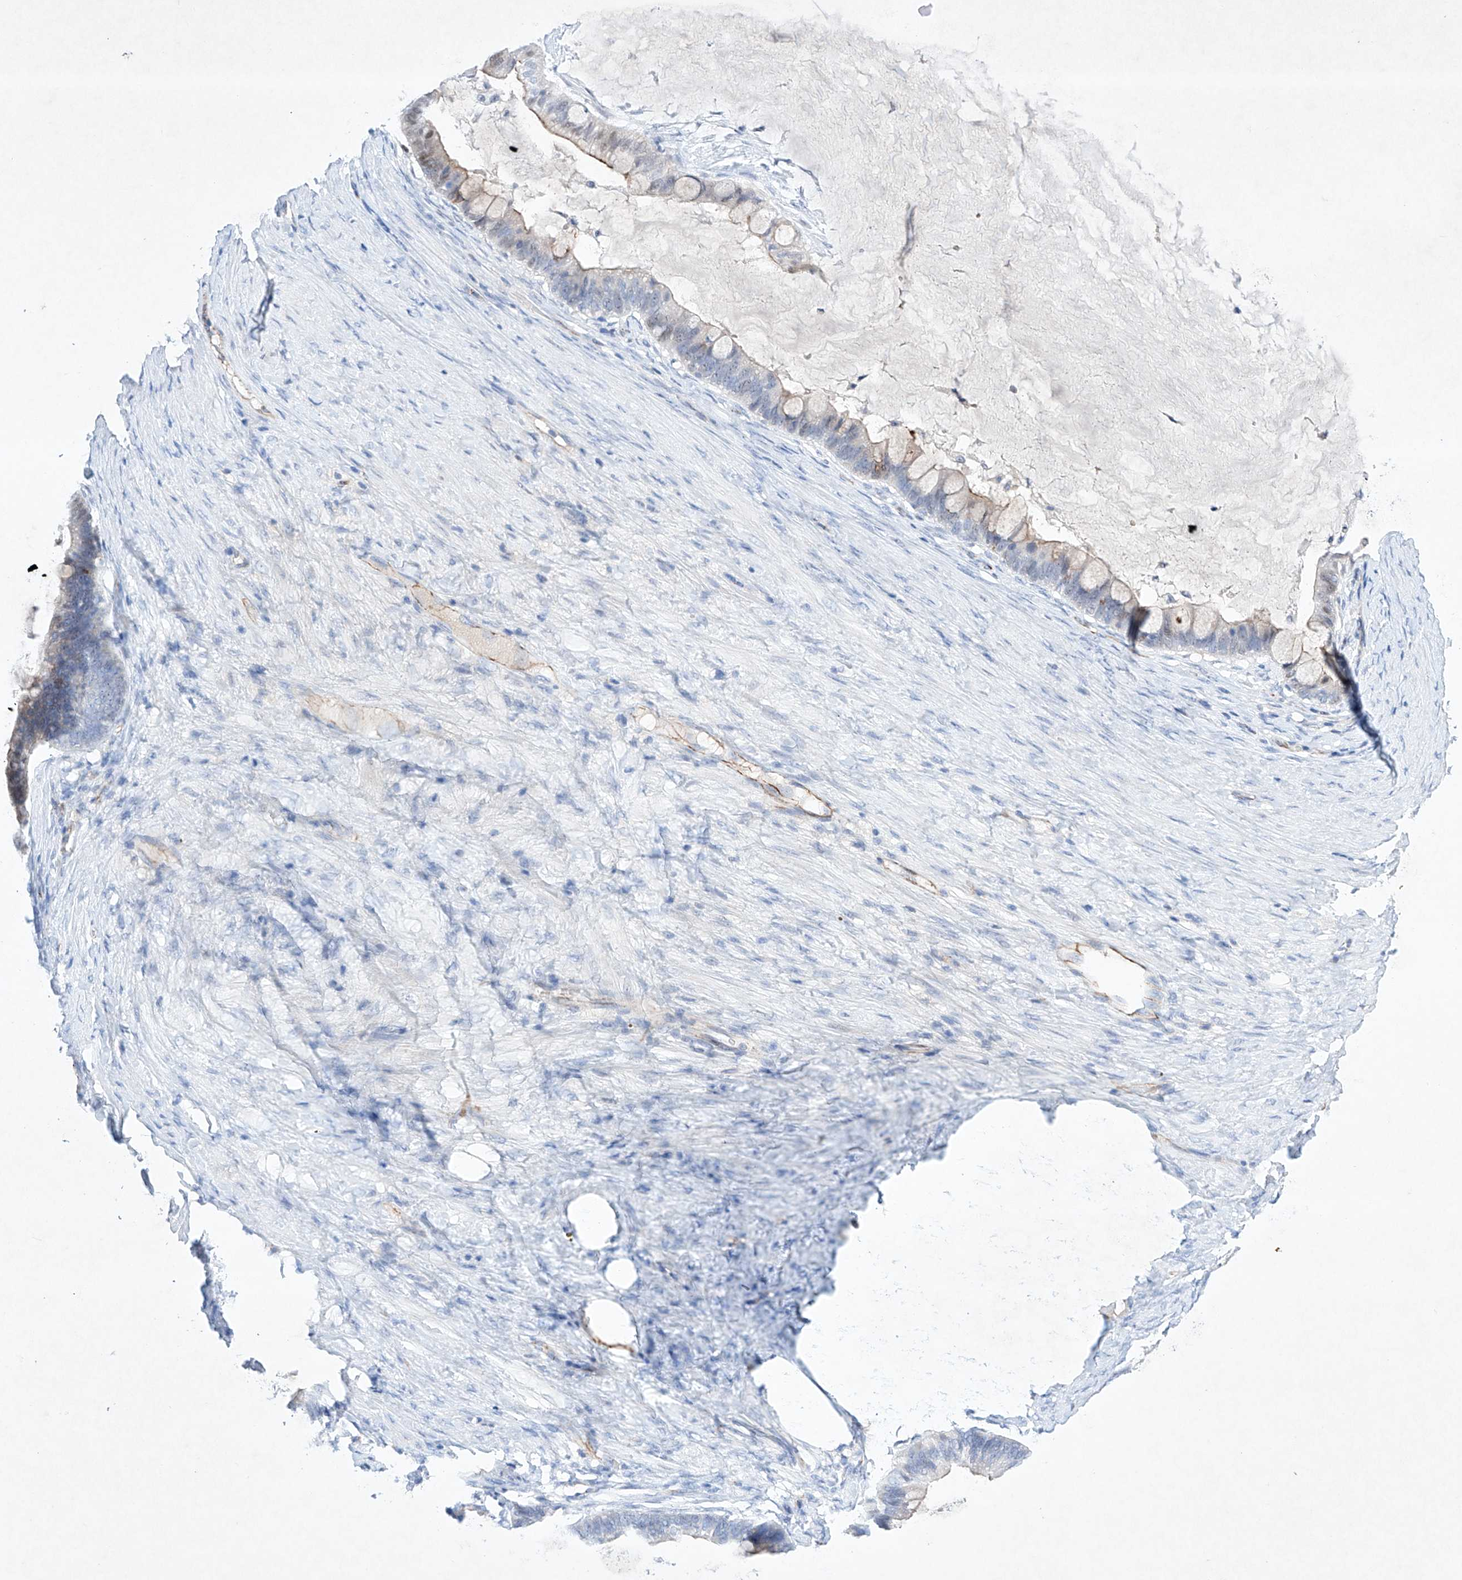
{"staining": {"intensity": "negative", "quantity": "none", "location": "none"}, "tissue": "ovarian cancer", "cell_type": "Tumor cells", "image_type": "cancer", "snomed": [{"axis": "morphology", "description": "Cystadenocarcinoma, mucinous, NOS"}, {"axis": "topography", "description": "Ovary"}], "caption": "This is an immunohistochemistry (IHC) photomicrograph of ovarian mucinous cystadenocarcinoma. There is no staining in tumor cells.", "gene": "ETV7", "patient": {"sex": "female", "age": 61}}